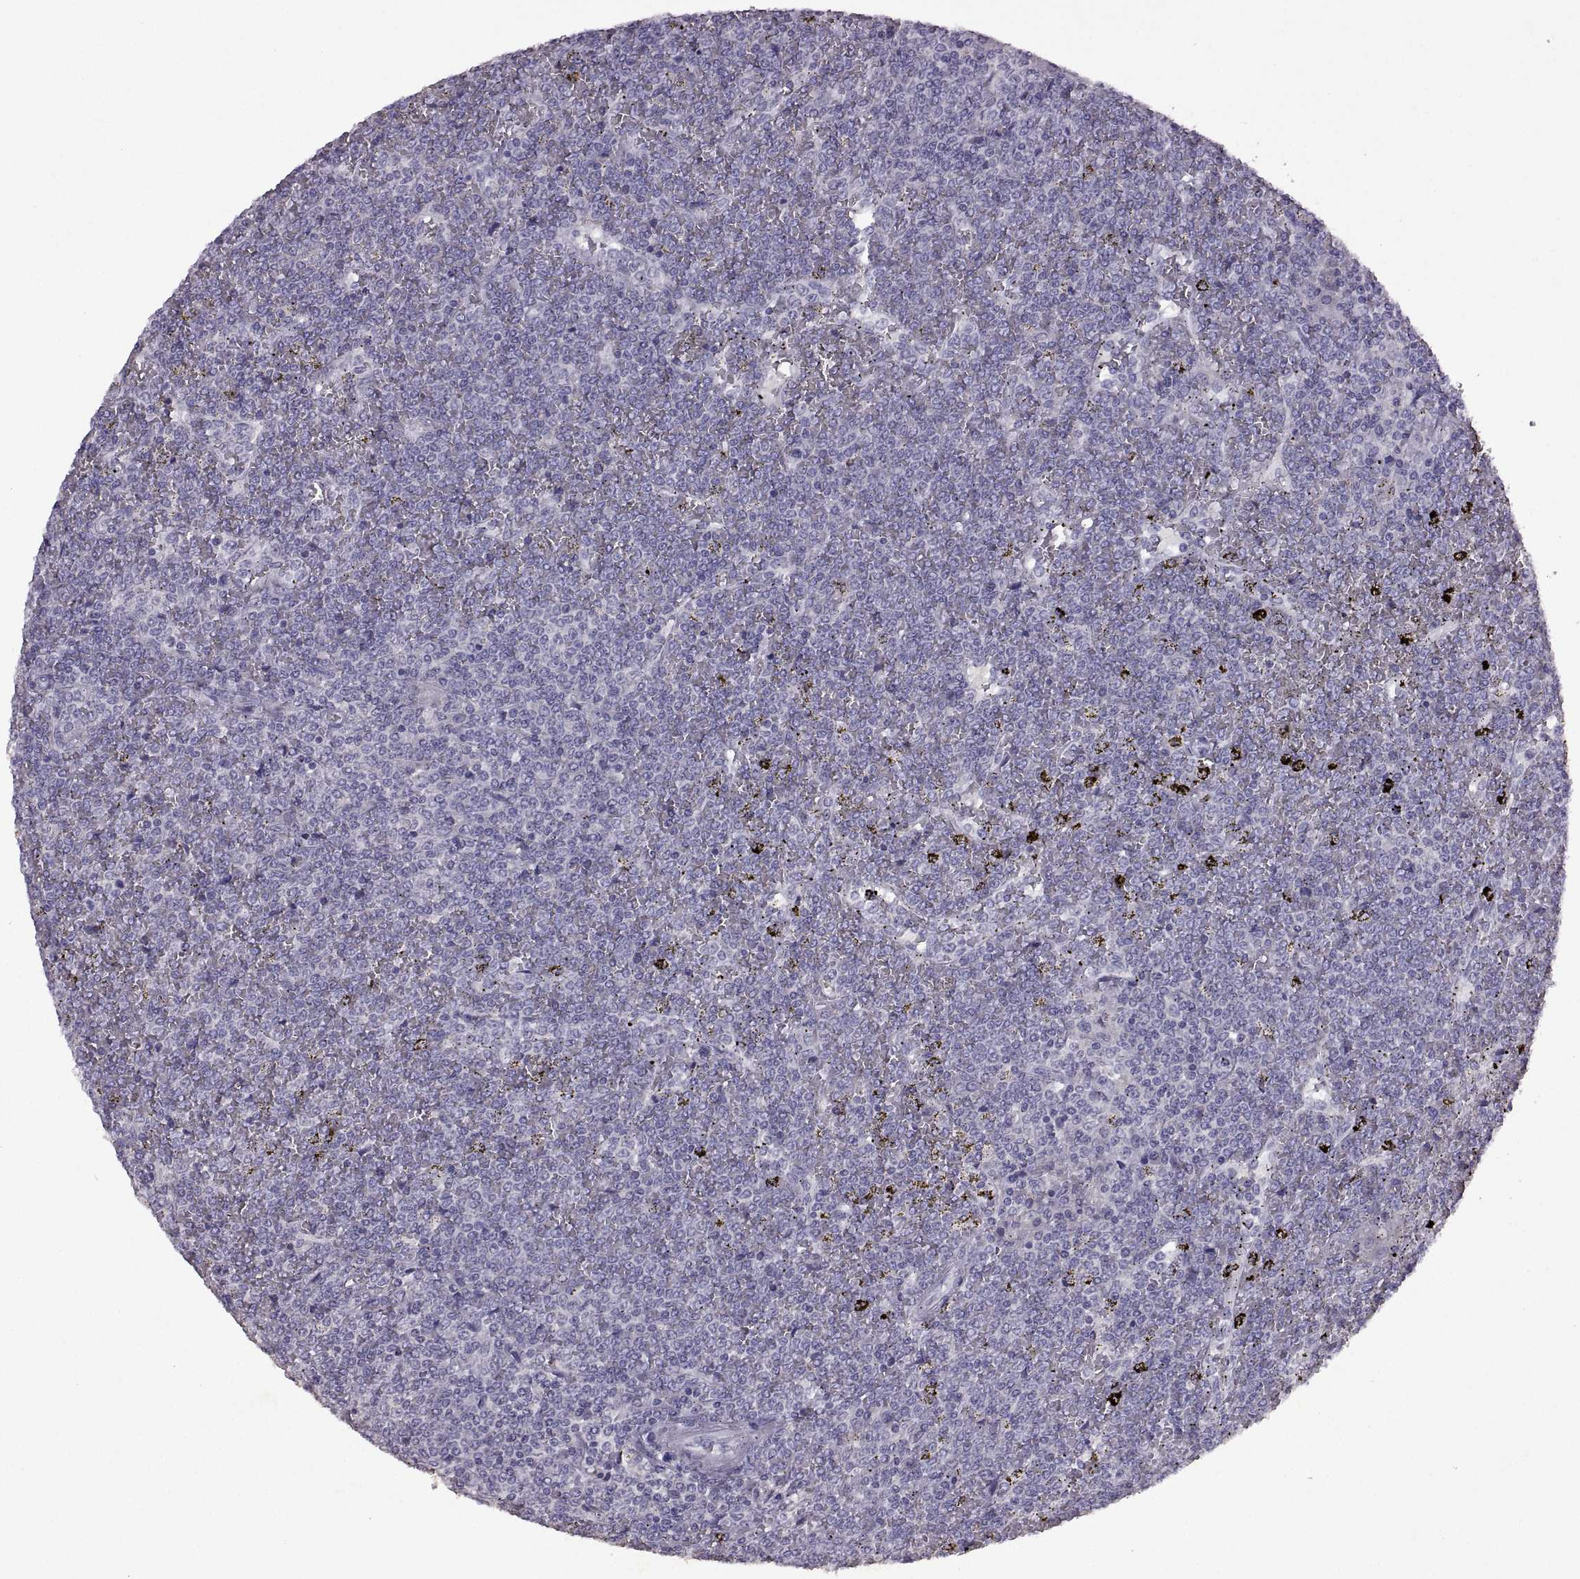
{"staining": {"intensity": "negative", "quantity": "none", "location": "none"}, "tissue": "lymphoma", "cell_type": "Tumor cells", "image_type": "cancer", "snomed": [{"axis": "morphology", "description": "Malignant lymphoma, non-Hodgkin's type, Low grade"}, {"axis": "topography", "description": "Spleen"}], "caption": "DAB (3,3'-diaminobenzidine) immunohistochemical staining of human malignant lymphoma, non-Hodgkin's type (low-grade) displays no significant expression in tumor cells. (Stains: DAB (3,3'-diaminobenzidine) immunohistochemistry (IHC) with hematoxylin counter stain, Microscopy: brightfield microscopy at high magnification).", "gene": "DEFB136", "patient": {"sex": "female", "age": 19}}